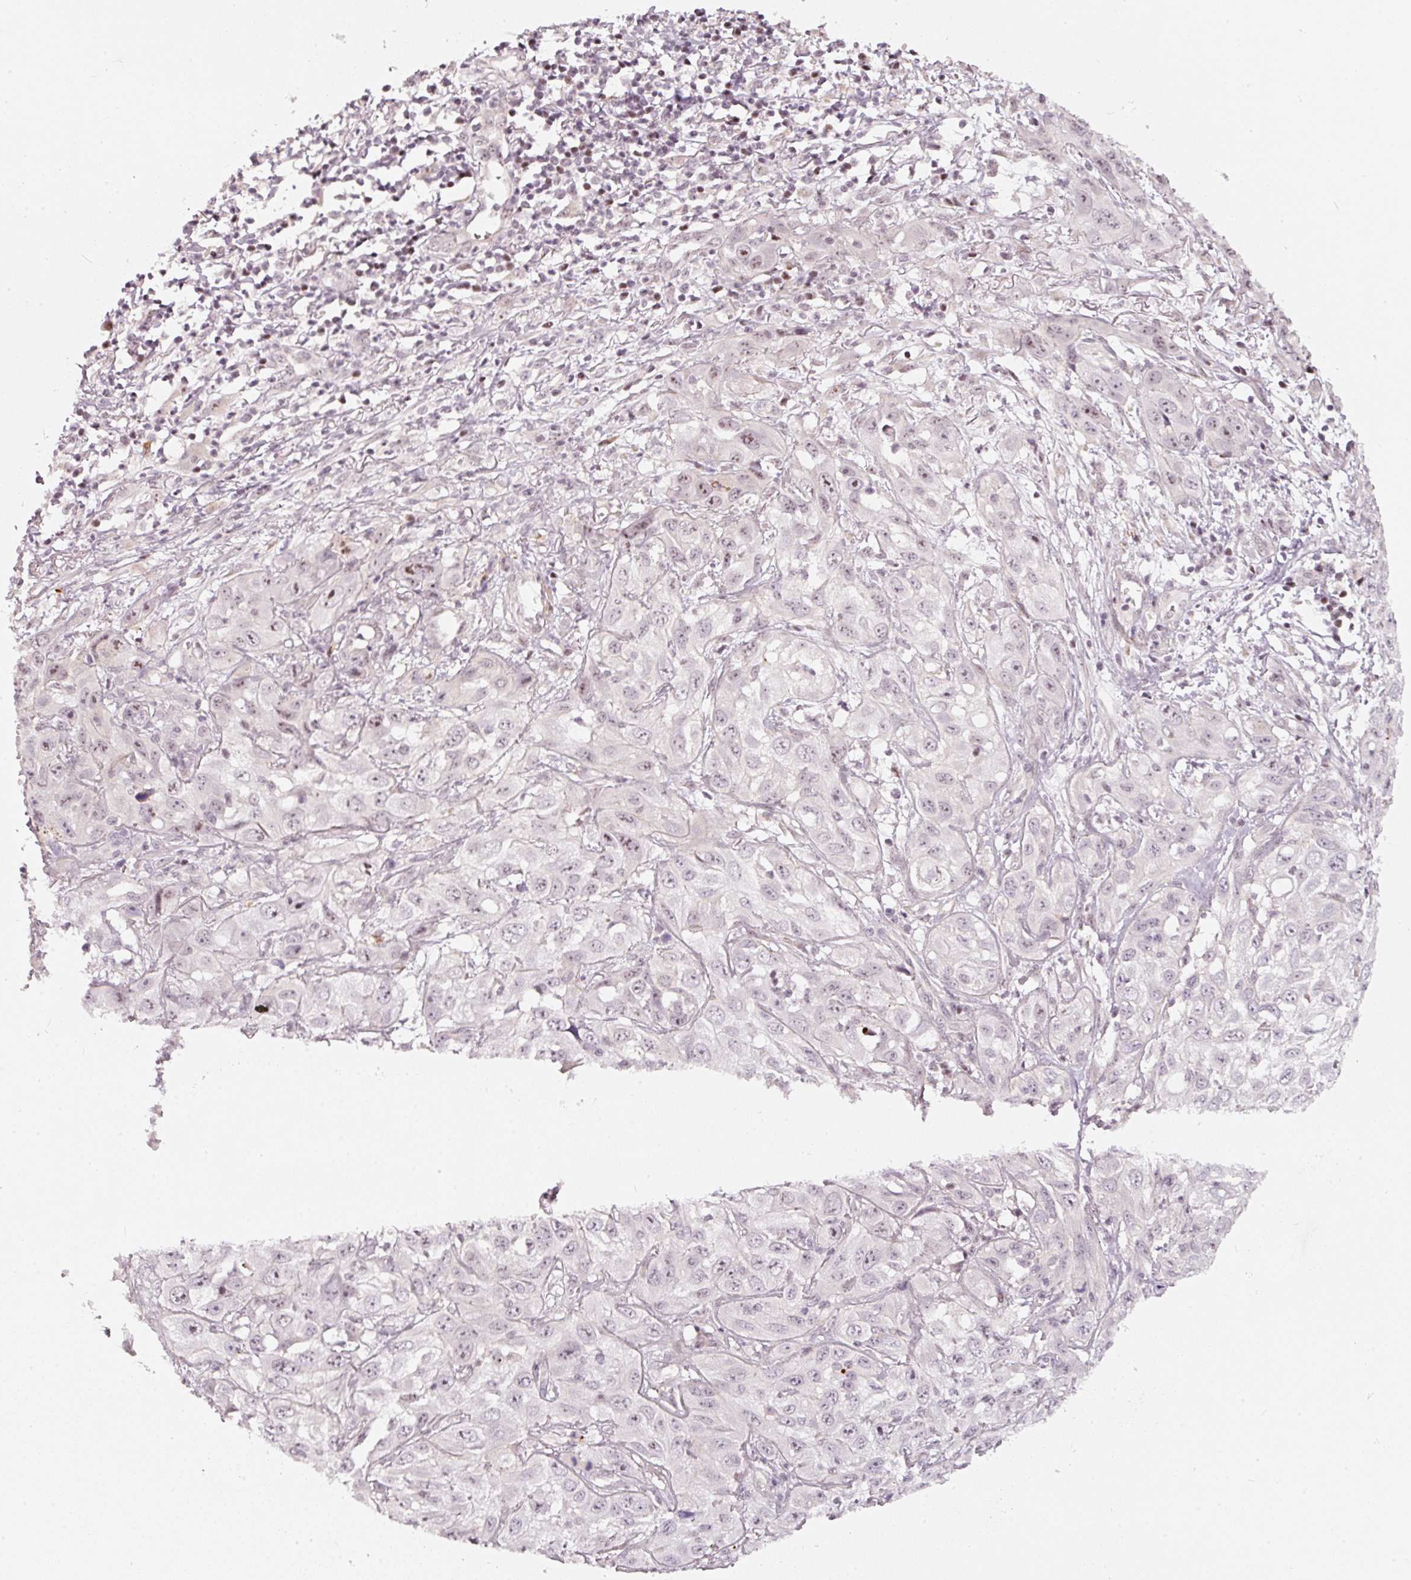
{"staining": {"intensity": "weak", "quantity": "25%-75%", "location": "nuclear"}, "tissue": "skin cancer", "cell_type": "Tumor cells", "image_type": "cancer", "snomed": [{"axis": "morphology", "description": "Squamous cell carcinoma, NOS"}, {"axis": "topography", "description": "Skin"}, {"axis": "topography", "description": "Vulva"}], "caption": "Skin squamous cell carcinoma stained with a brown dye demonstrates weak nuclear positive expression in about 25%-75% of tumor cells.", "gene": "MXRA8", "patient": {"sex": "female", "age": 71}}